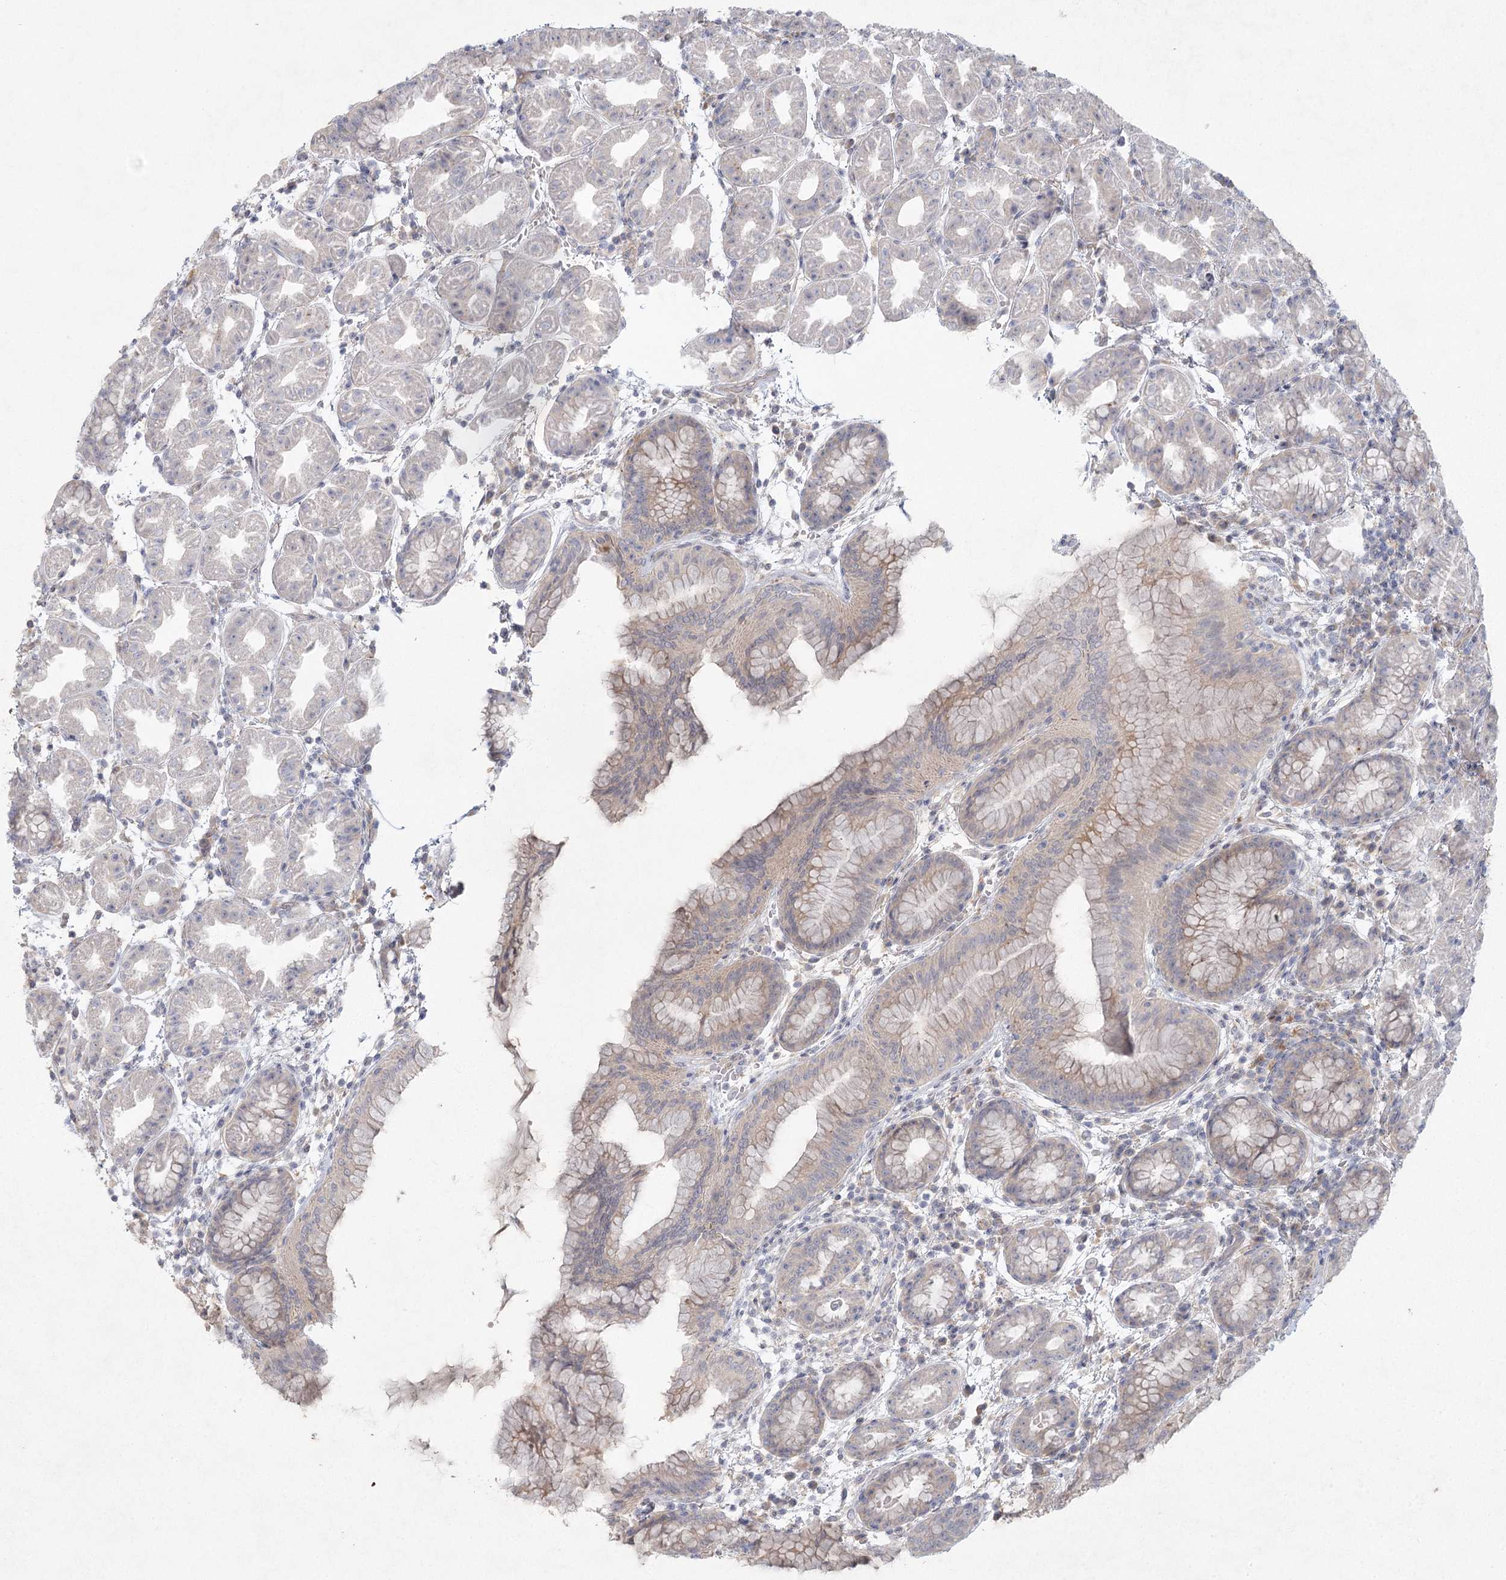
{"staining": {"intensity": "moderate", "quantity": "<25%", "location": "cytoplasmic/membranous"}, "tissue": "stomach", "cell_type": "Glandular cells", "image_type": "normal", "snomed": [{"axis": "morphology", "description": "Normal tissue, NOS"}, {"axis": "topography", "description": "Stomach"}], "caption": "DAB (3,3'-diaminobenzidine) immunohistochemical staining of benign stomach demonstrates moderate cytoplasmic/membranous protein positivity in approximately <25% of glandular cells. (IHC, brightfield microscopy, high magnification).", "gene": "FAM110C", "patient": {"sex": "female", "age": 79}}